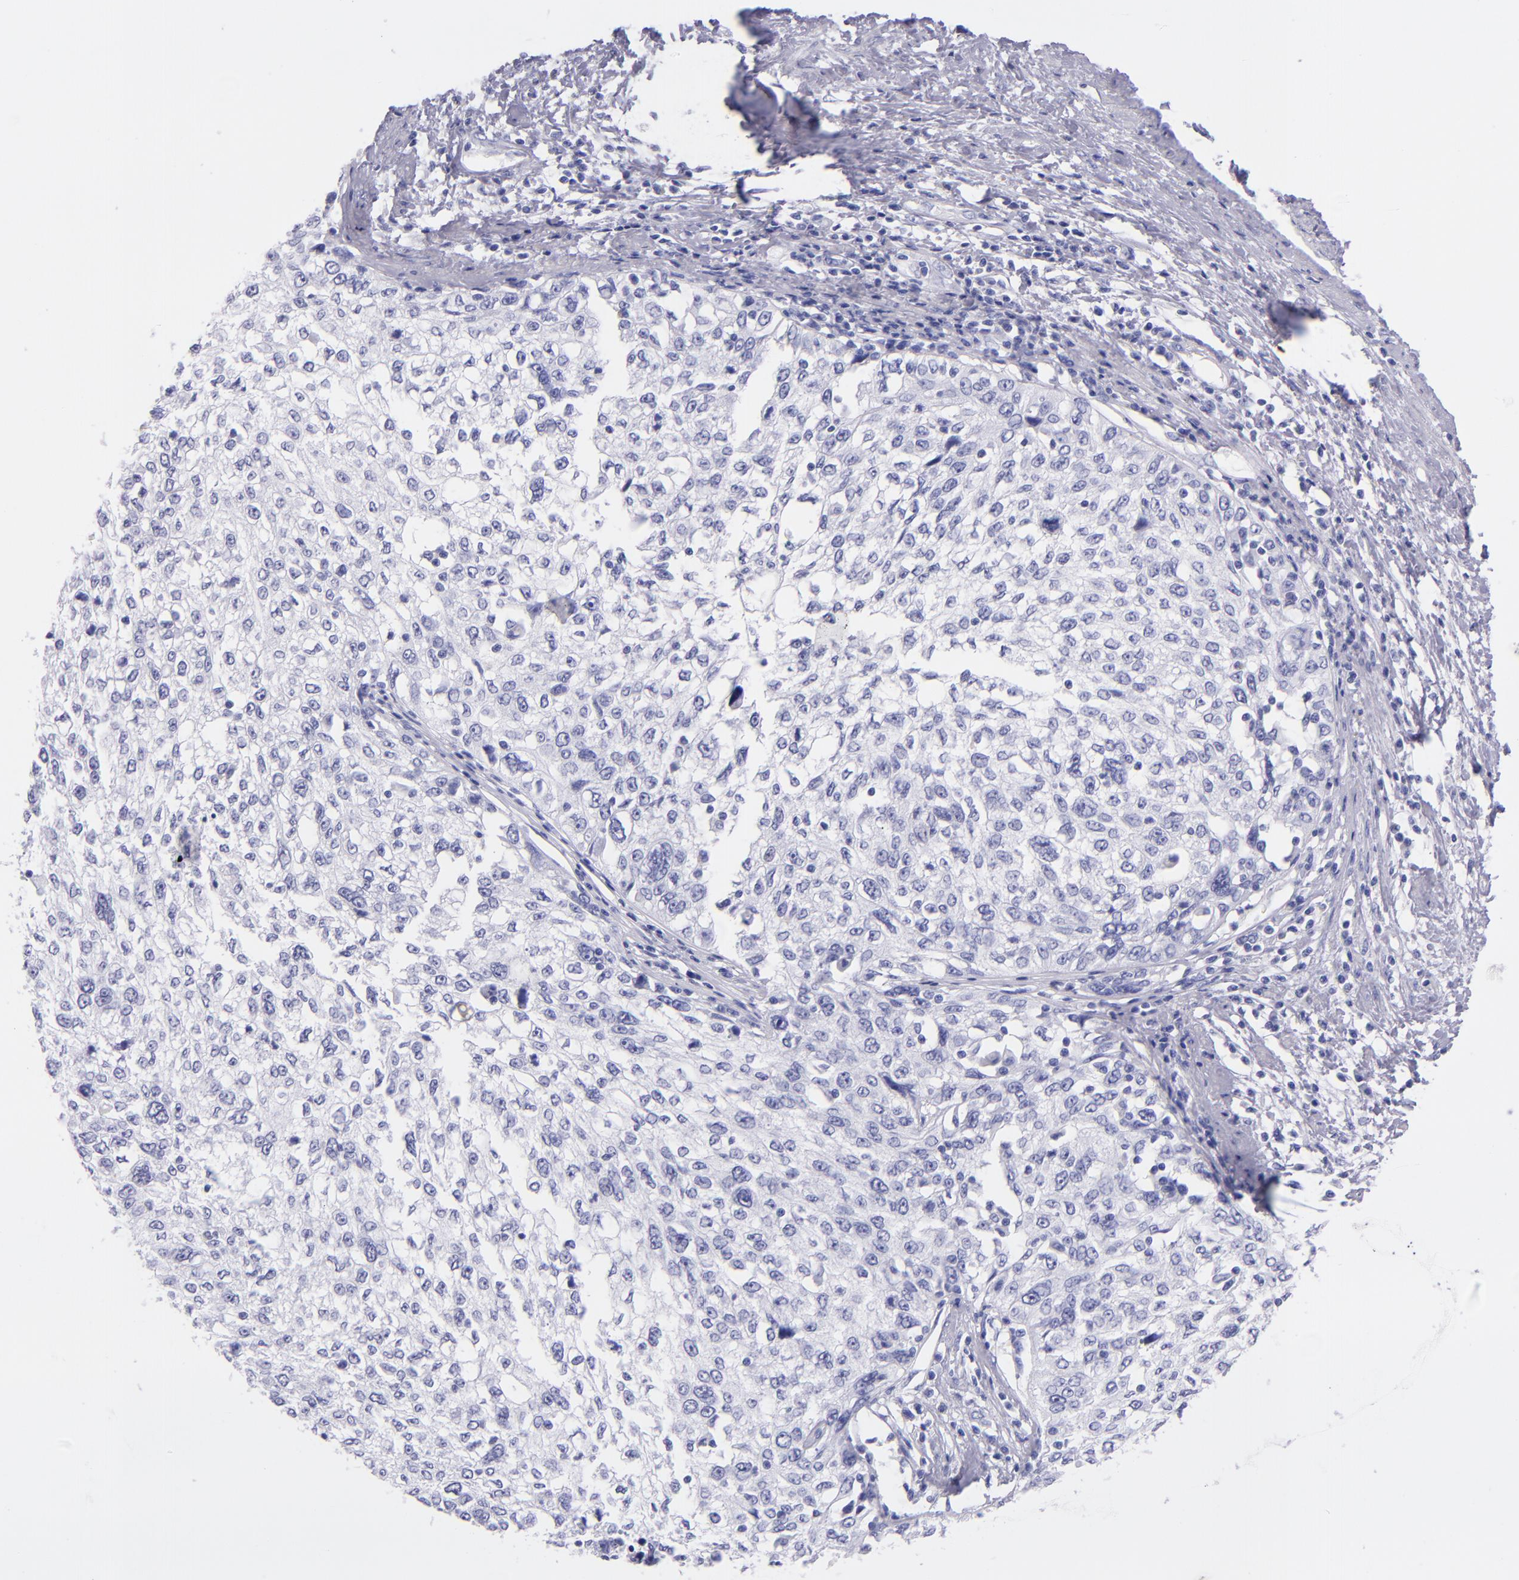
{"staining": {"intensity": "negative", "quantity": "none", "location": "none"}, "tissue": "cervical cancer", "cell_type": "Tumor cells", "image_type": "cancer", "snomed": [{"axis": "morphology", "description": "Squamous cell carcinoma, NOS"}, {"axis": "topography", "description": "Cervix"}], "caption": "Immunohistochemical staining of human cervical squamous cell carcinoma reveals no significant positivity in tumor cells. (Stains: DAB (3,3'-diaminobenzidine) immunohistochemistry (IHC) with hematoxylin counter stain, Microscopy: brightfield microscopy at high magnification).", "gene": "SFTPA2", "patient": {"sex": "female", "age": 57}}